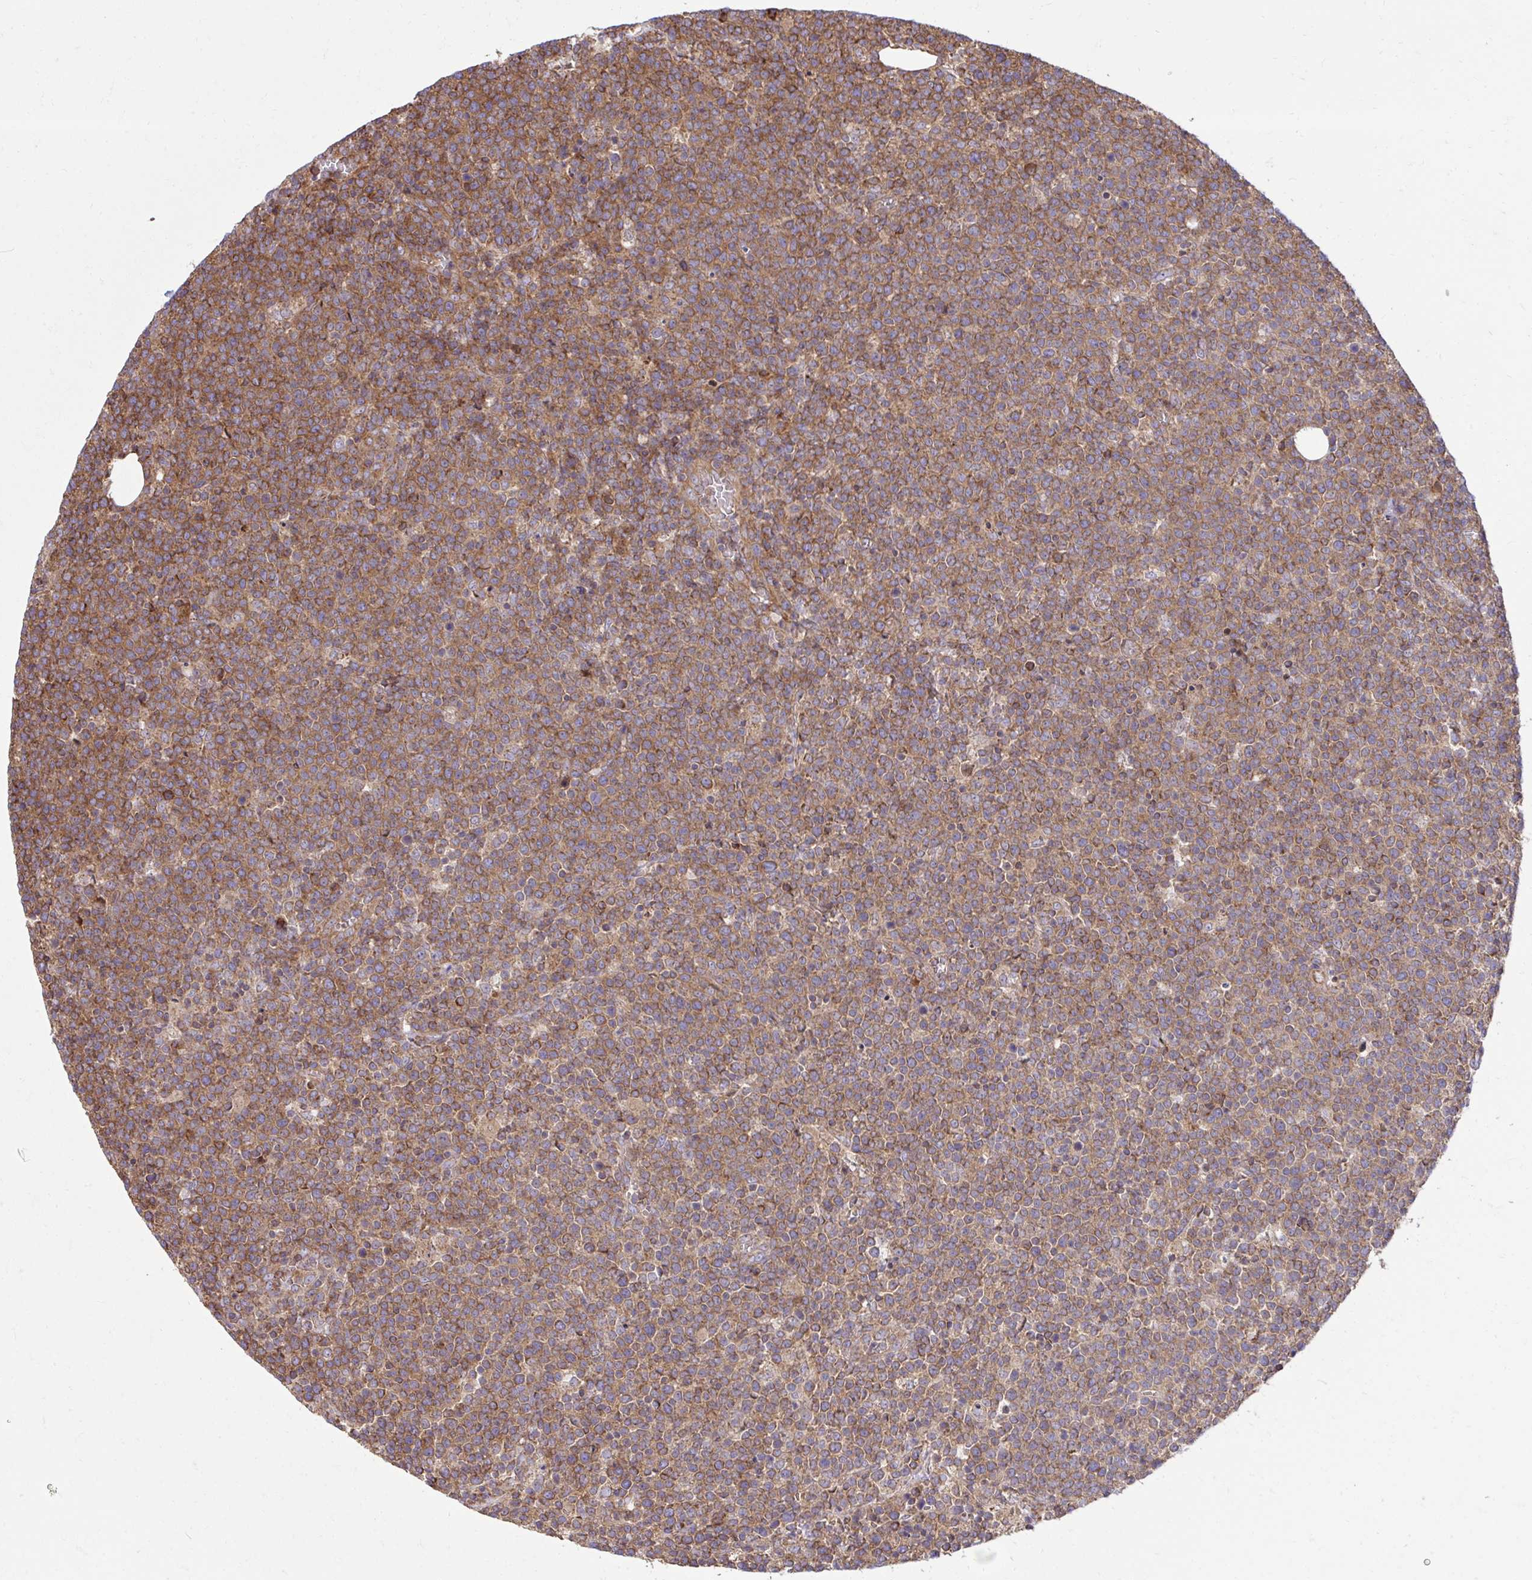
{"staining": {"intensity": "moderate", "quantity": ">75%", "location": "cytoplasmic/membranous"}, "tissue": "lymphoma", "cell_type": "Tumor cells", "image_type": "cancer", "snomed": [{"axis": "morphology", "description": "Malignant lymphoma, non-Hodgkin's type, High grade"}, {"axis": "topography", "description": "Lymph node"}], "caption": "A brown stain labels moderate cytoplasmic/membranous expression of a protein in human high-grade malignant lymphoma, non-Hodgkin's type tumor cells.", "gene": "NMNAT3", "patient": {"sex": "male", "age": 61}}